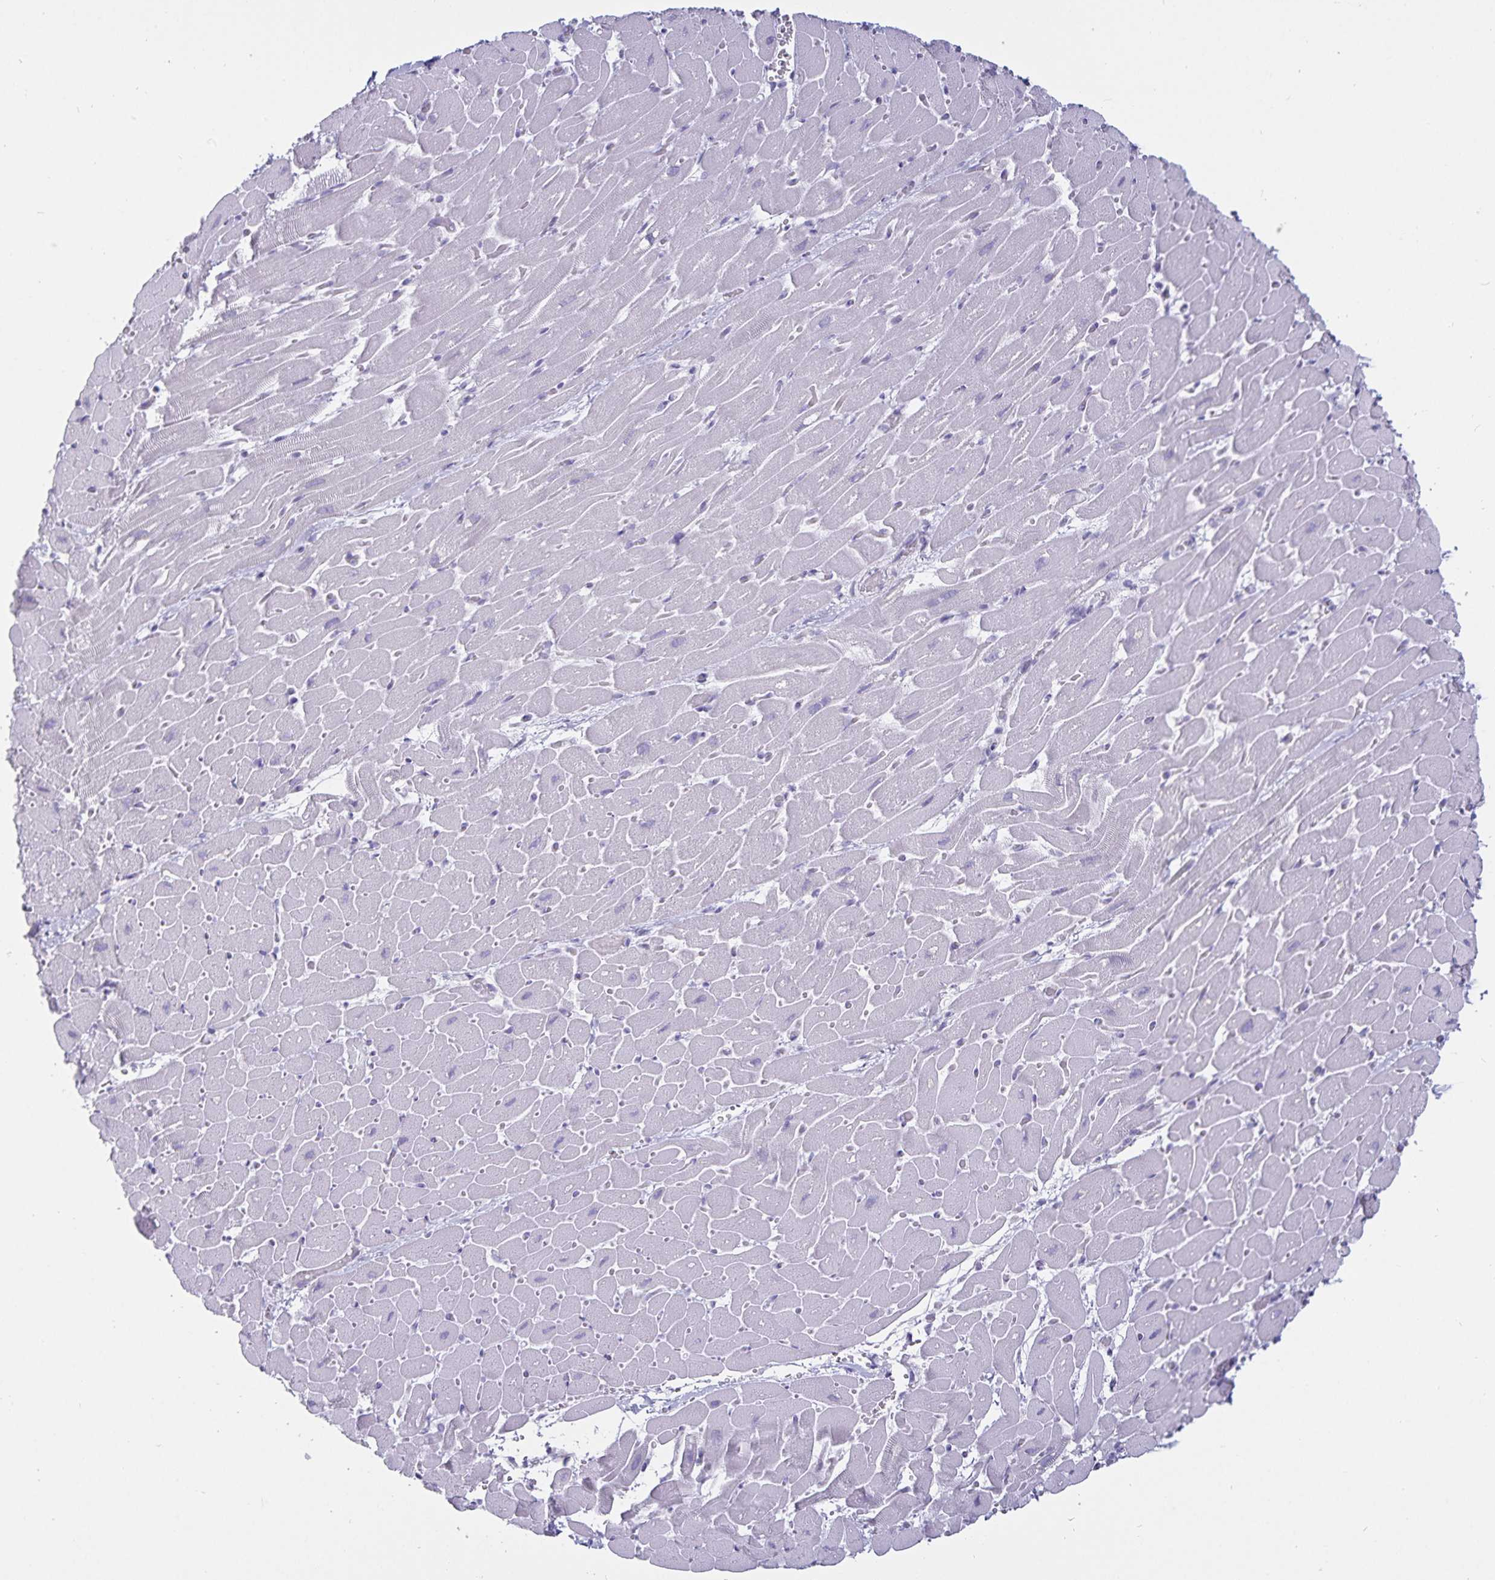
{"staining": {"intensity": "negative", "quantity": "none", "location": "none"}, "tissue": "heart muscle", "cell_type": "Cardiomyocytes", "image_type": "normal", "snomed": [{"axis": "morphology", "description": "Normal tissue, NOS"}, {"axis": "topography", "description": "Heart"}], "caption": "The immunohistochemistry image has no significant staining in cardiomyocytes of heart muscle.", "gene": "DEFA6", "patient": {"sex": "male", "age": 37}}